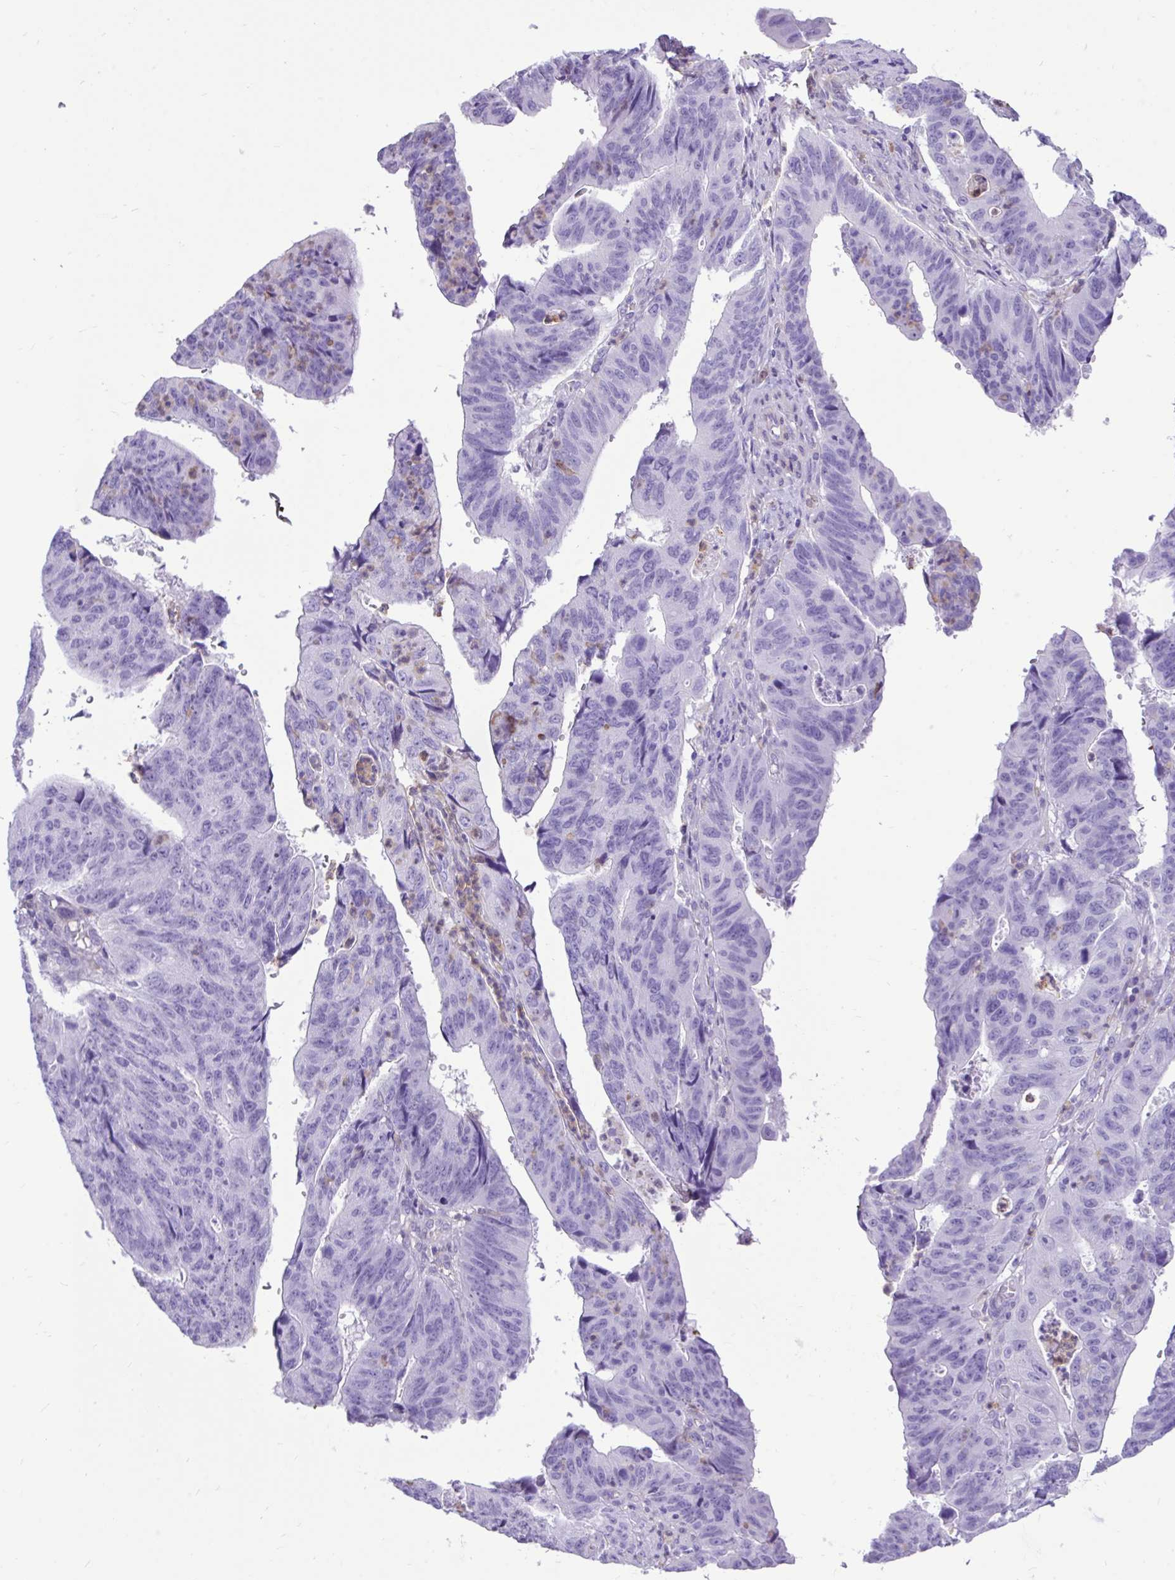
{"staining": {"intensity": "negative", "quantity": "none", "location": "none"}, "tissue": "stomach cancer", "cell_type": "Tumor cells", "image_type": "cancer", "snomed": [{"axis": "morphology", "description": "Adenocarcinoma, NOS"}, {"axis": "topography", "description": "Stomach"}], "caption": "The image exhibits no staining of tumor cells in stomach cancer.", "gene": "TLR7", "patient": {"sex": "male", "age": 59}}